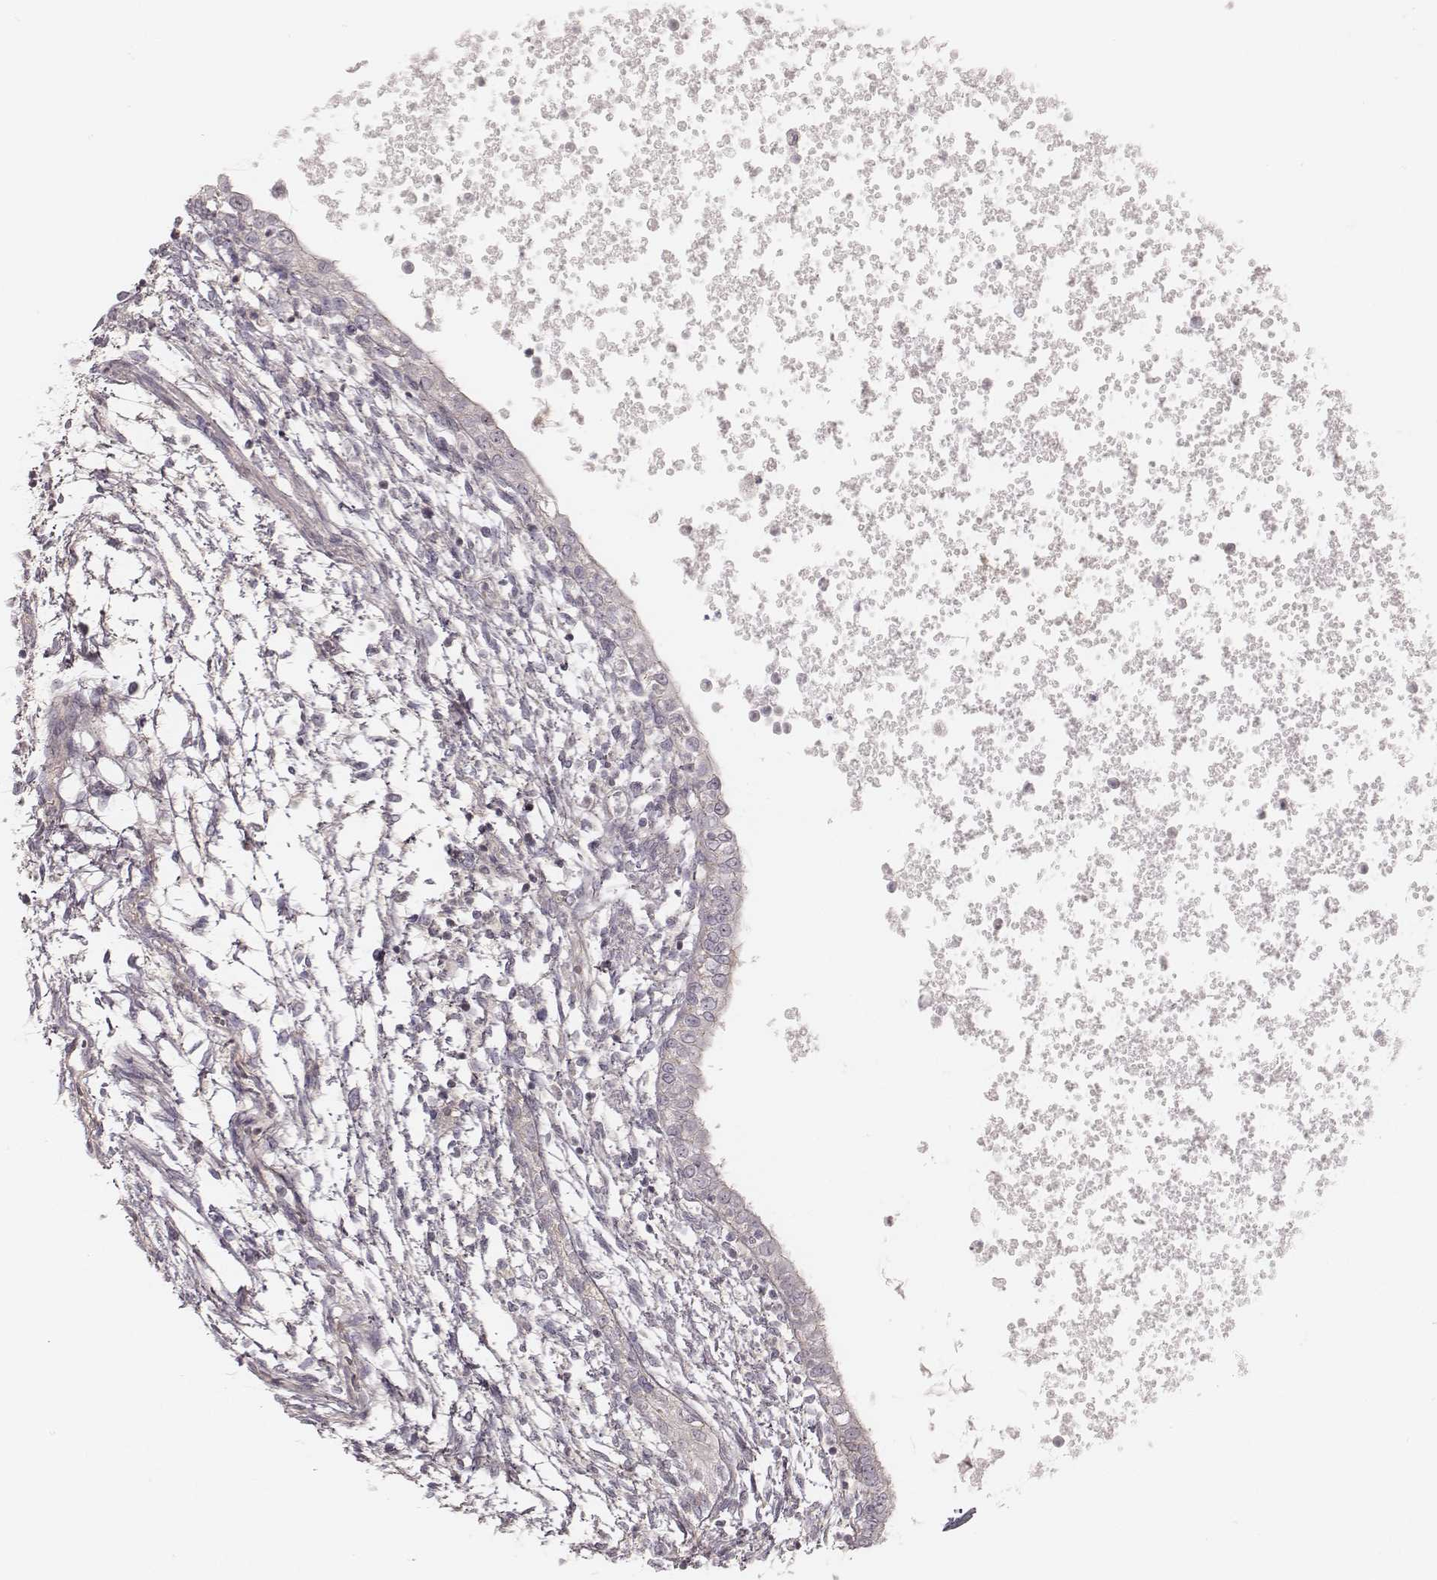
{"staining": {"intensity": "weak", "quantity": "<25%", "location": "cytoplasmic/membranous"}, "tissue": "testis cancer", "cell_type": "Tumor cells", "image_type": "cancer", "snomed": [{"axis": "morphology", "description": "Carcinoma, Embryonal, NOS"}, {"axis": "topography", "description": "Testis"}], "caption": "Immunohistochemical staining of testis cancer exhibits no significant positivity in tumor cells. (Immunohistochemistry (ihc), brightfield microscopy, high magnification).", "gene": "TDRD5", "patient": {"sex": "male", "age": 37}}